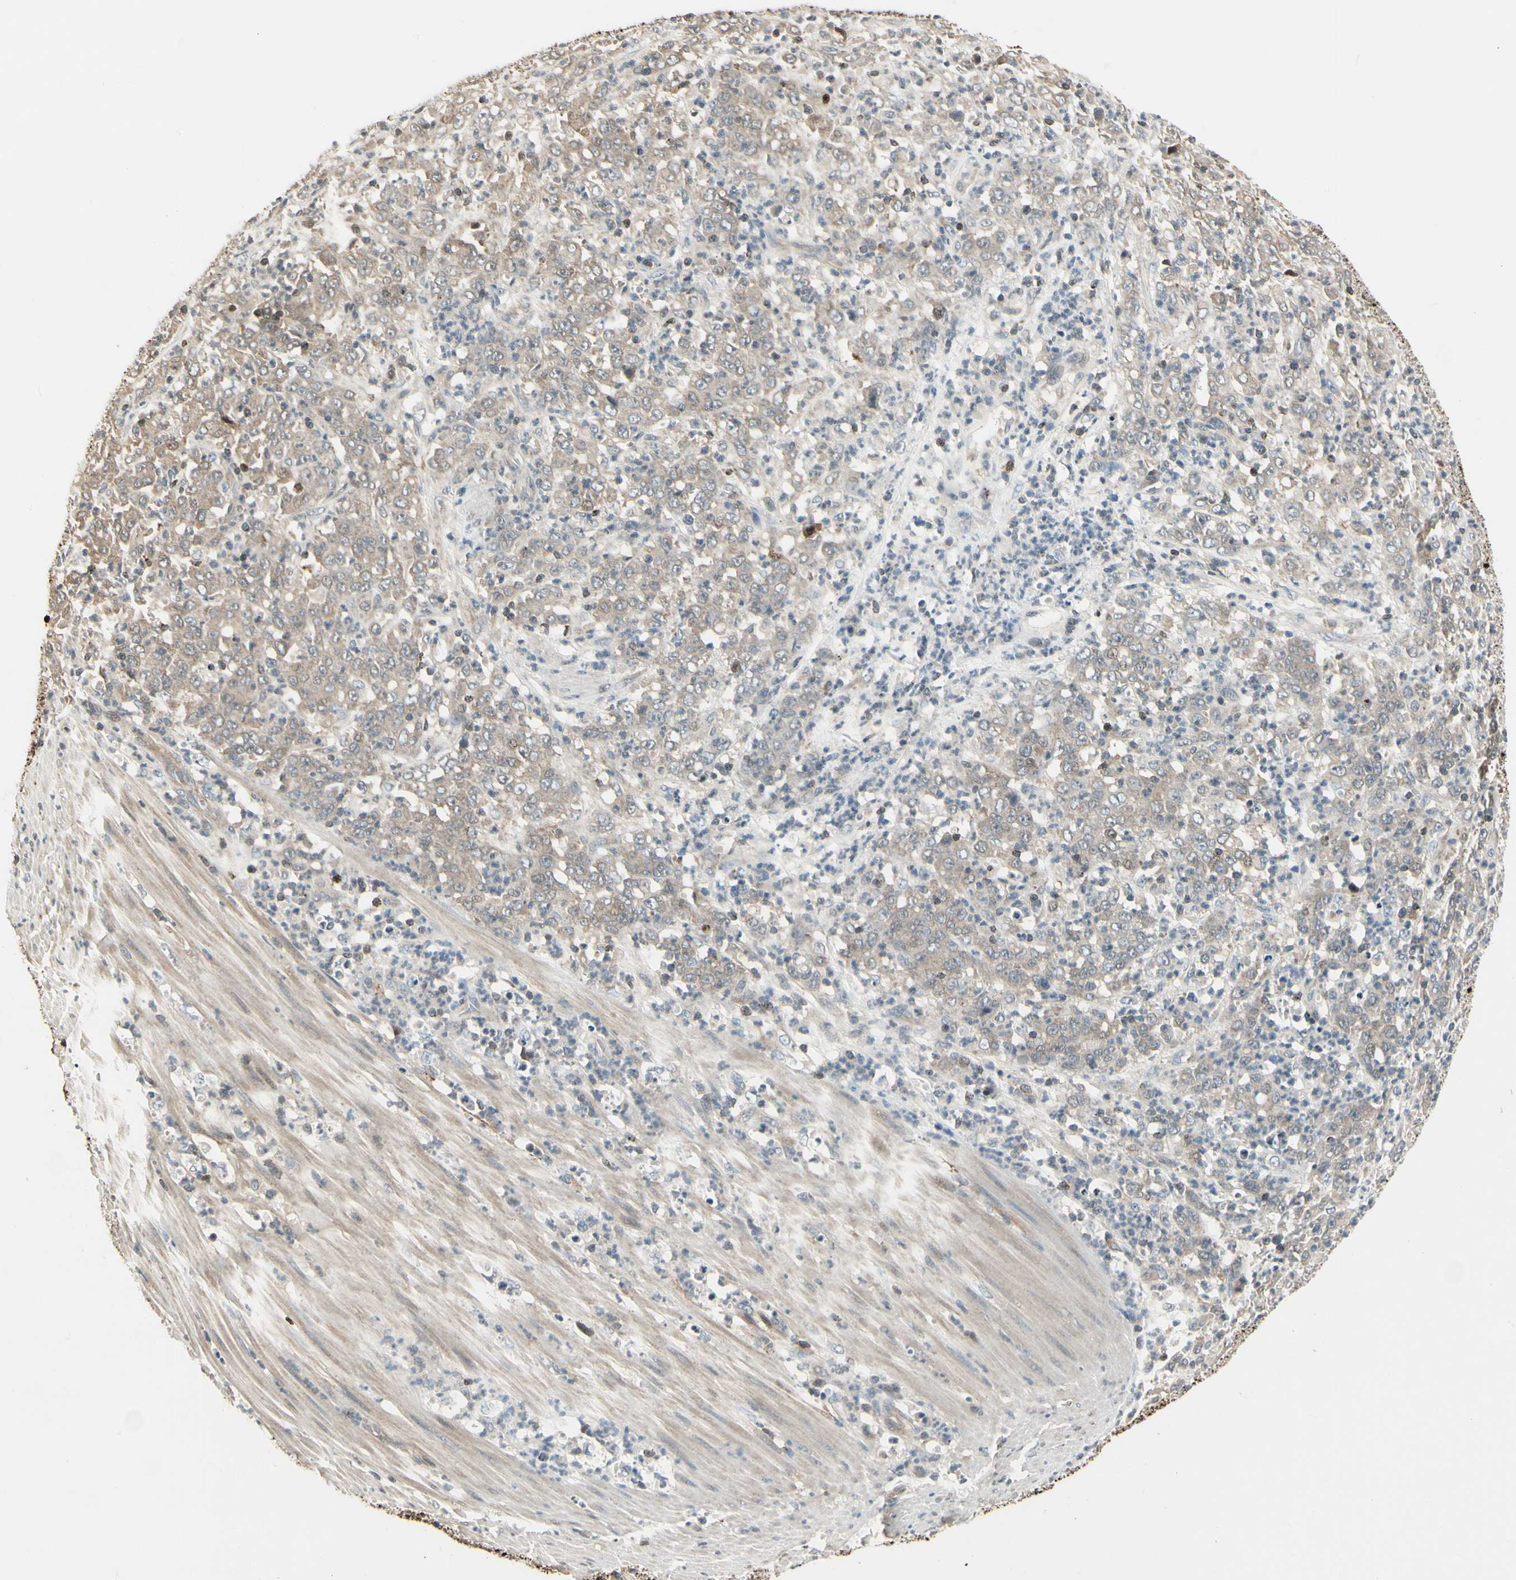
{"staining": {"intensity": "weak", "quantity": ">75%", "location": "cytoplasmic/membranous"}, "tissue": "stomach cancer", "cell_type": "Tumor cells", "image_type": "cancer", "snomed": [{"axis": "morphology", "description": "Adenocarcinoma, NOS"}, {"axis": "topography", "description": "Stomach, lower"}], "caption": "A histopathology image of human adenocarcinoma (stomach) stained for a protein shows weak cytoplasmic/membranous brown staining in tumor cells. The protein is shown in brown color, while the nuclei are stained blue.", "gene": "EVC", "patient": {"sex": "female", "age": 71}}